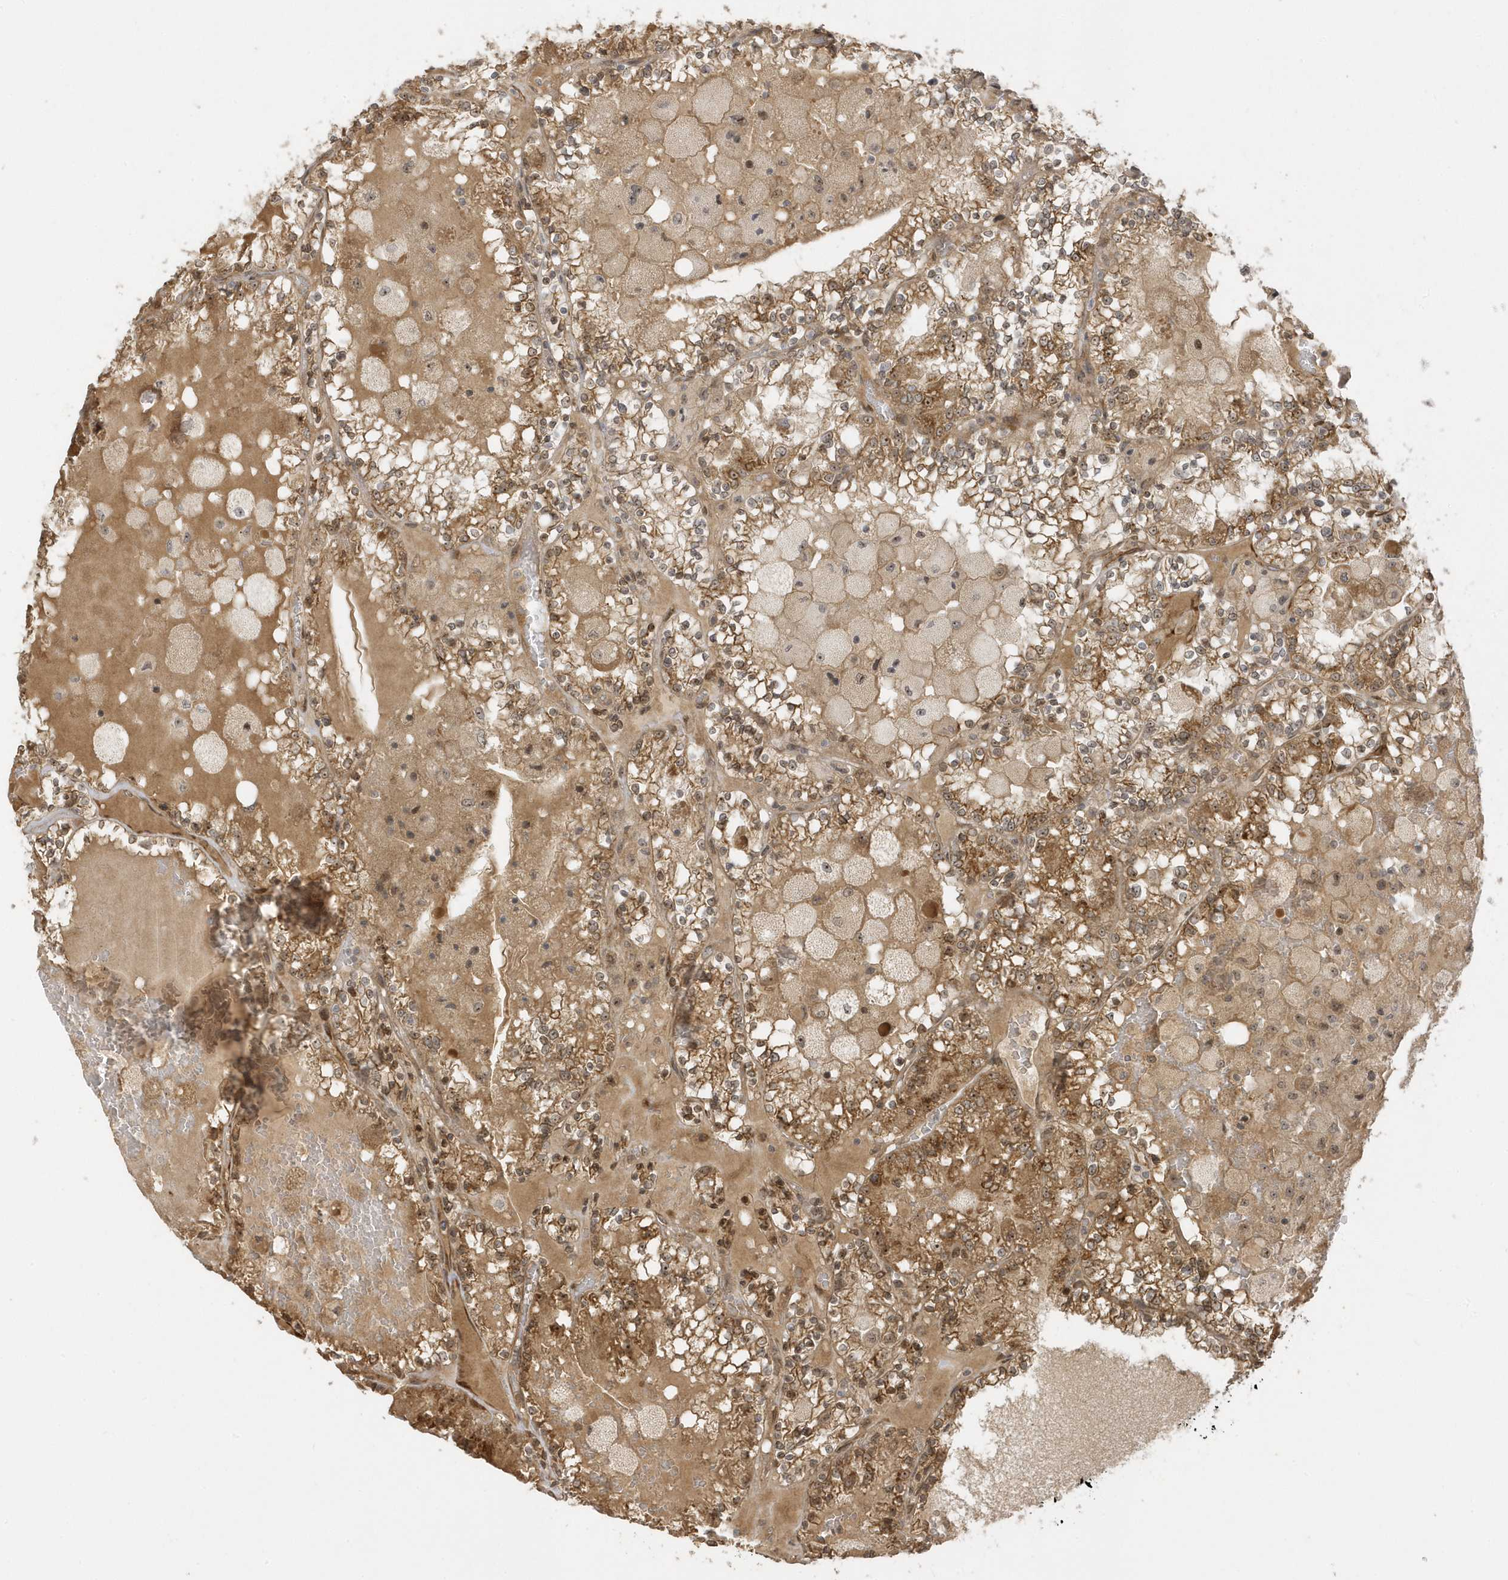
{"staining": {"intensity": "moderate", "quantity": ">75%", "location": "cytoplasmic/membranous,nuclear"}, "tissue": "renal cancer", "cell_type": "Tumor cells", "image_type": "cancer", "snomed": [{"axis": "morphology", "description": "Adenocarcinoma, NOS"}, {"axis": "topography", "description": "Kidney"}], "caption": "Human renal cancer stained with a brown dye displays moderate cytoplasmic/membranous and nuclear positive positivity in about >75% of tumor cells.", "gene": "ECM2", "patient": {"sex": "female", "age": 56}}